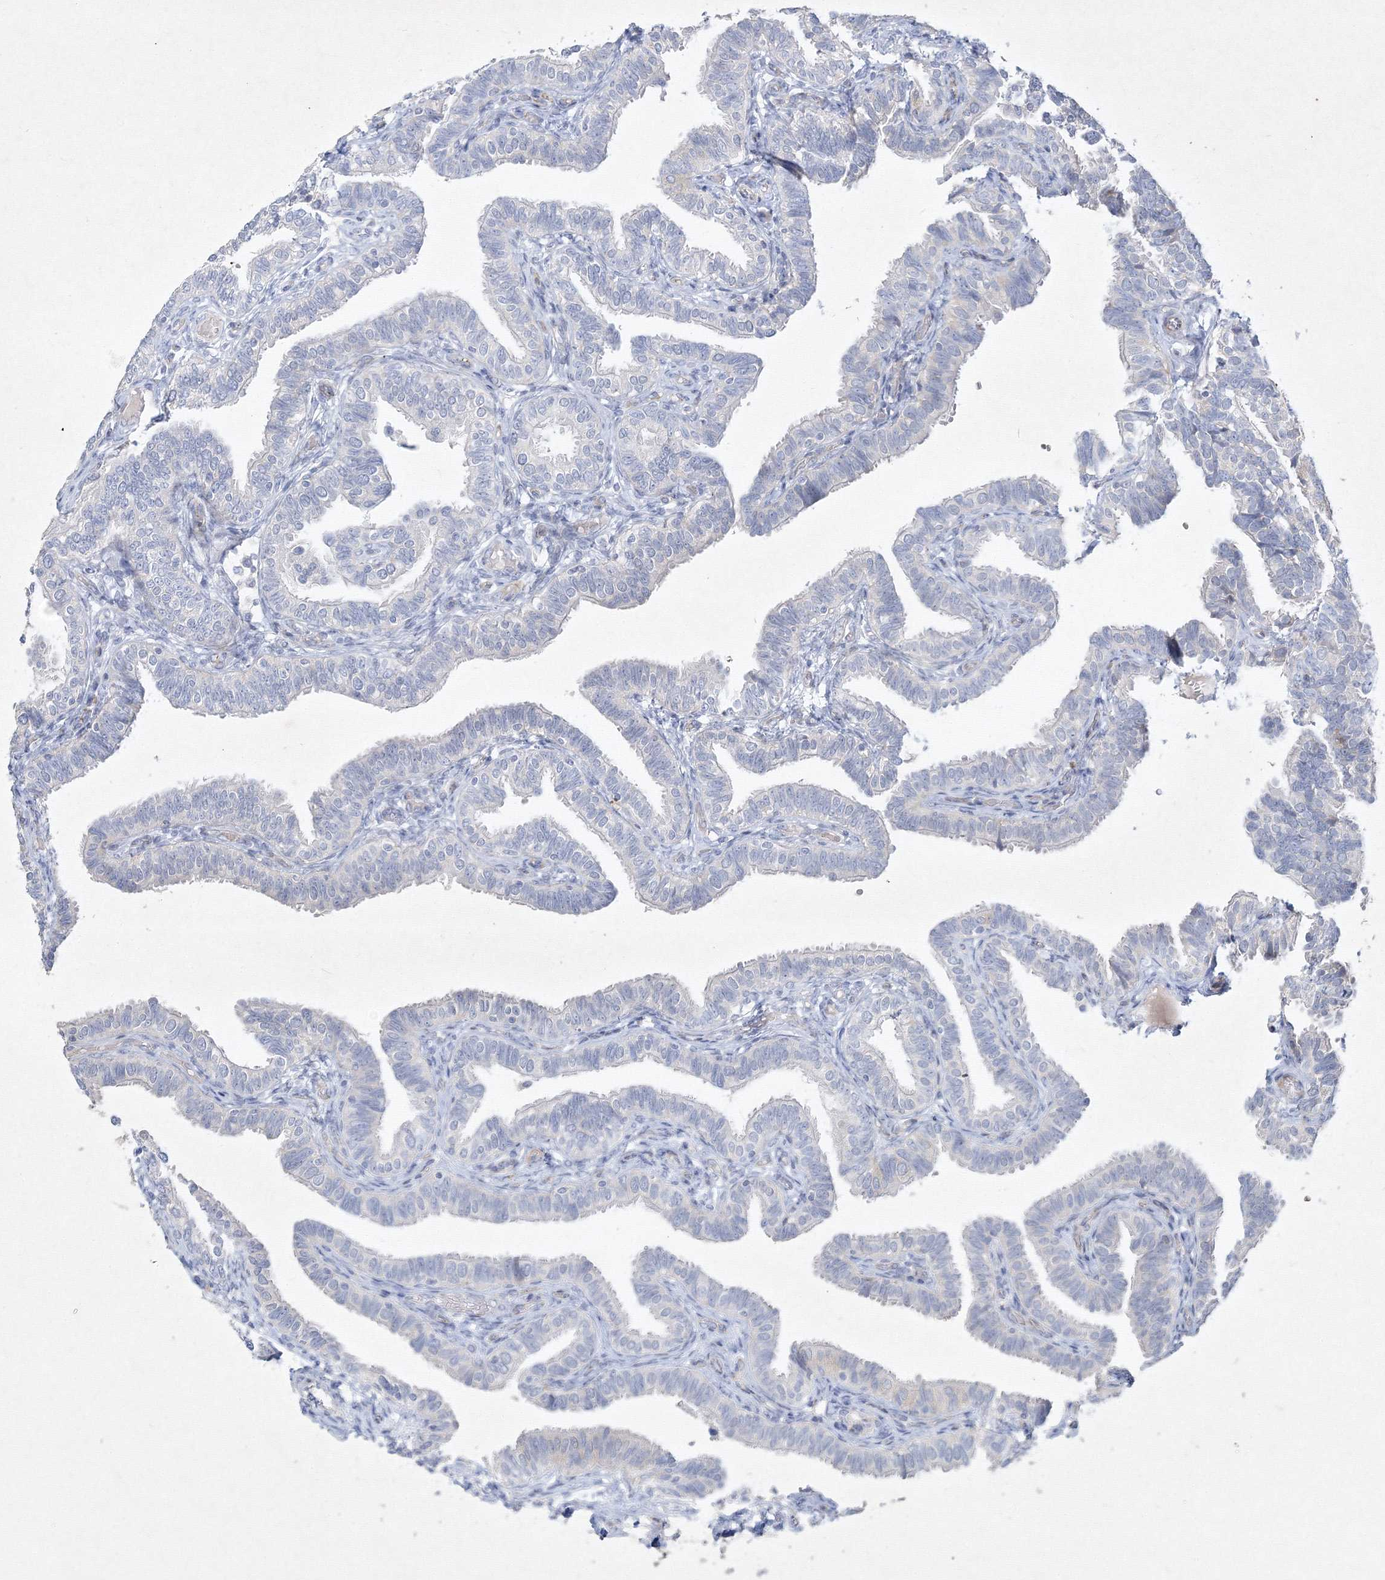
{"staining": {"intensity": "negative", "quantity": "none", "location": "none"}, "tissue": "fallopian tube", "cell_type": "Glandular cells", "image_type": "normal", "snomed": [{"axis": "morphology", "description": "Normal tissue, NOS"}, {"axis": "topography", "description": "Fallopian tube"}], "caption": "Immunohistochemistry (IHC) of benign human fallopian tube exhibits no staining in glandular cells.", "gene": "CXXC4", "patient": {"sex": "female", "age": 39}}